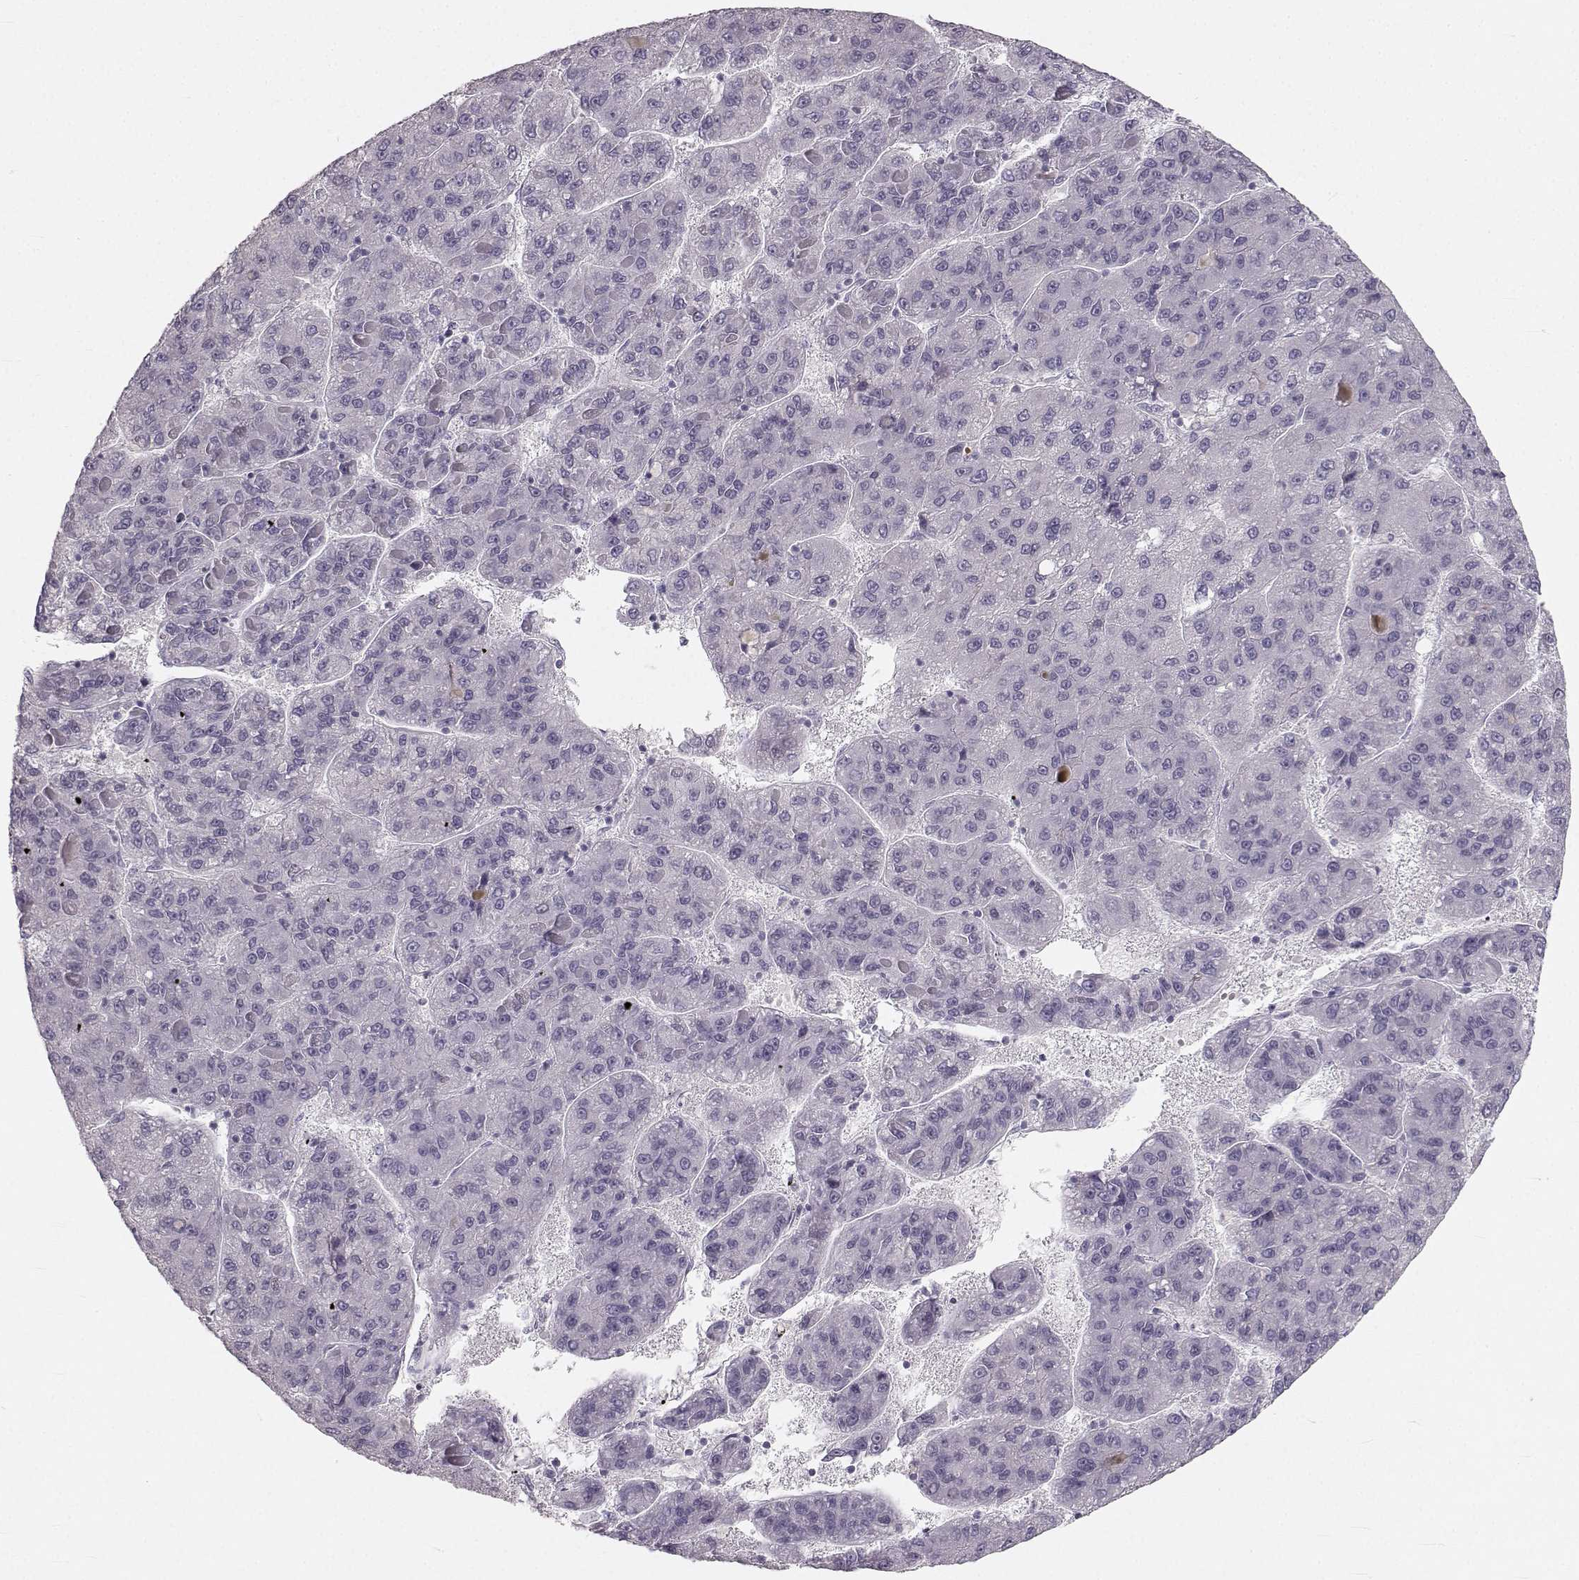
{"staining": {"intensity": "negative", "quantity": "none", "location": "none"}, "tissue": "liver cancer", "cell_type": "Tumor cells", "image_type": "cancer", "snomed": [{"axis": "morphology", "description": "Carcinoma, Hepatocellular, NOS"}, {"axis": "topography", "description": "Liver"}], "caption": "High power microscopy image of an immunohistochemistry (IHC) histopathology image of liver hepatocellular carcinoma, revealing no significant expression in tumor cells.", "gene": "OIP5", "patient": {"sex": "female", "age": 82}}